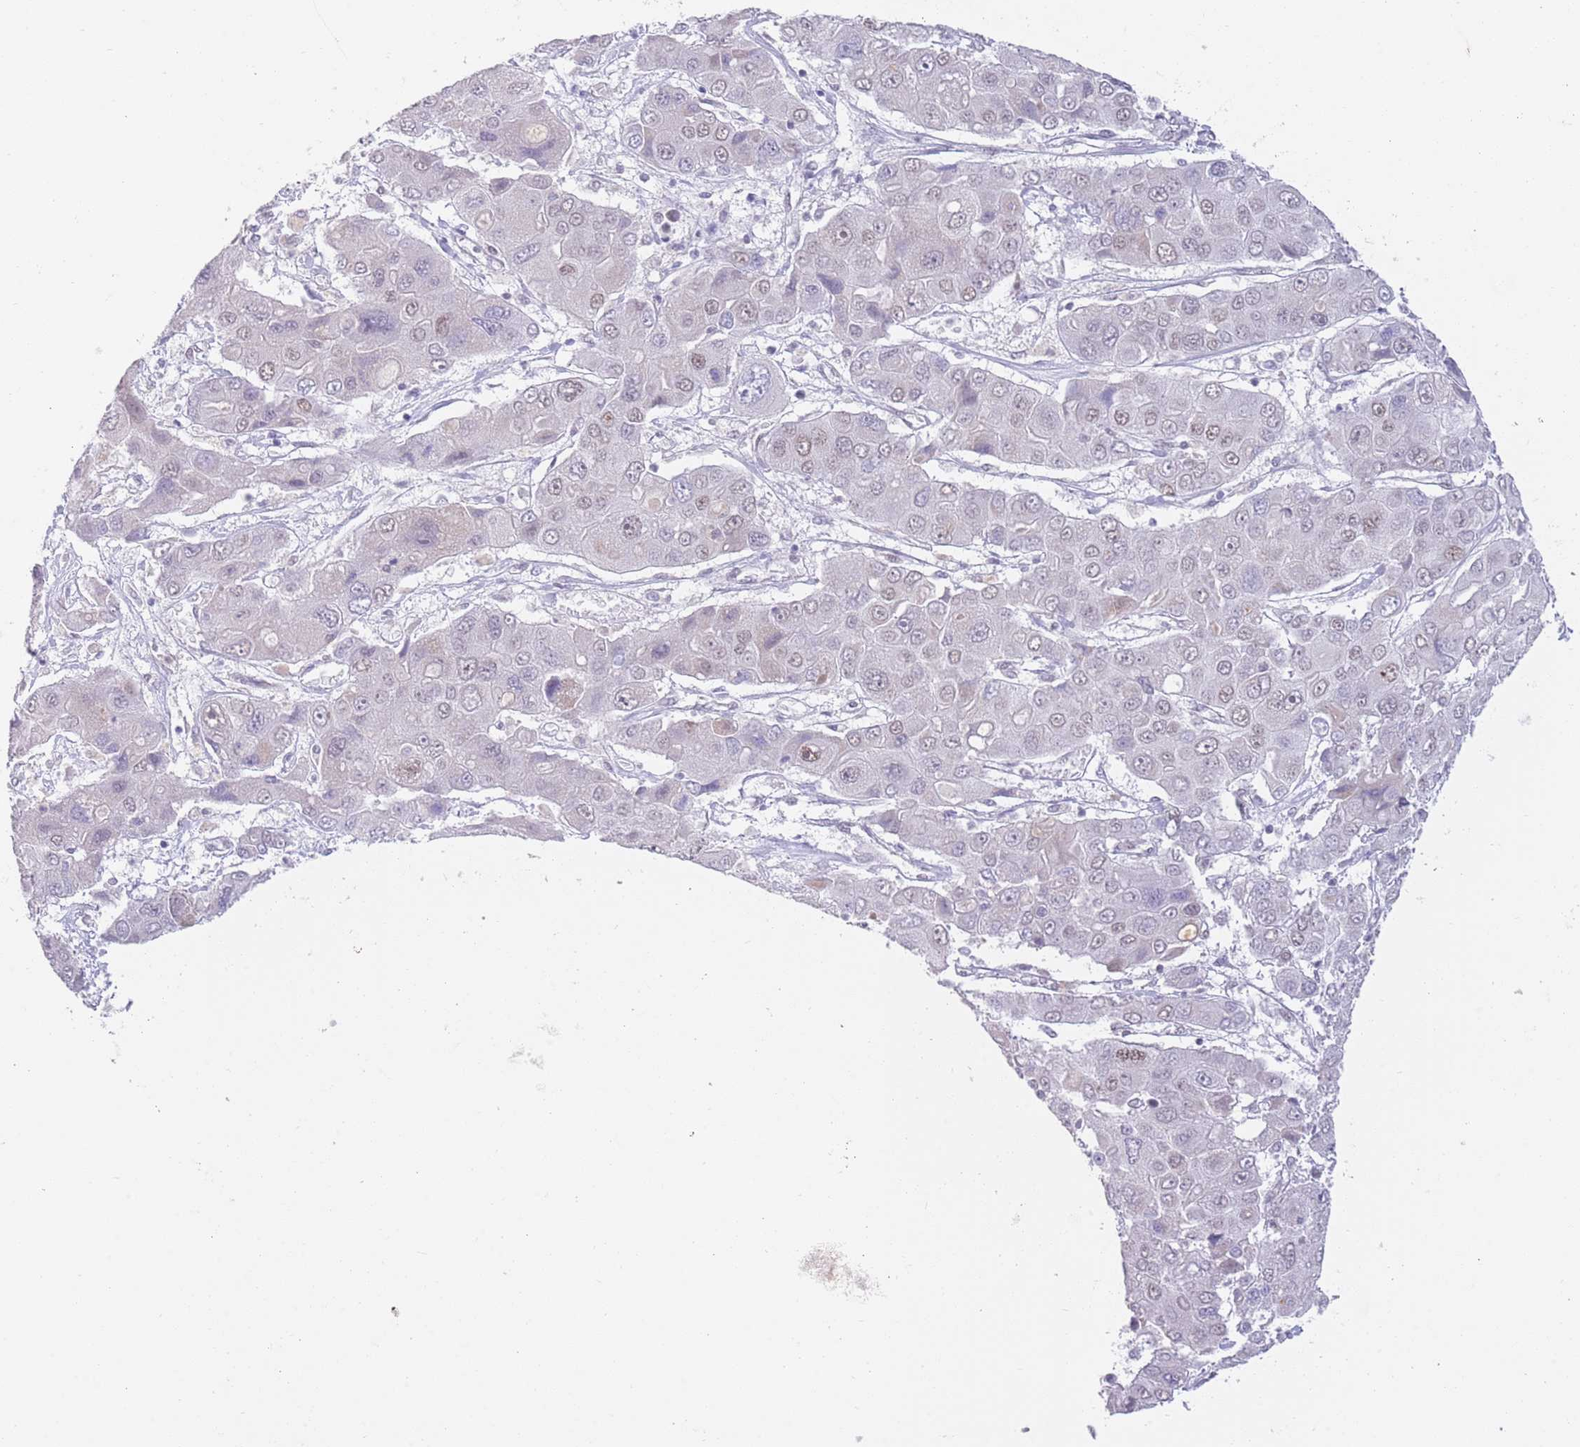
{"staining": {"intensity": "weak", "quantity": "<25%", "location": "nuclear"}, "tissue": "liver cancer", "cell_type": "Tumor cells", "image_type": "cancer", "snomed": [{"axis": "morphology", "description": "Cholangiocarcinoma"}, {"axis": "topography", "description": "Liver"}], "caption": "The histopathology image displays no significant staining in tumor cells of liver cholangiocarcinoma. (DAB (3,3'-diaminobenzidine) immunohistochemistry (IHC) visualized using brightfield microscopy, high magnification).", "gene": "RFX1", "patient": {"sex": "male", "age": 67}}